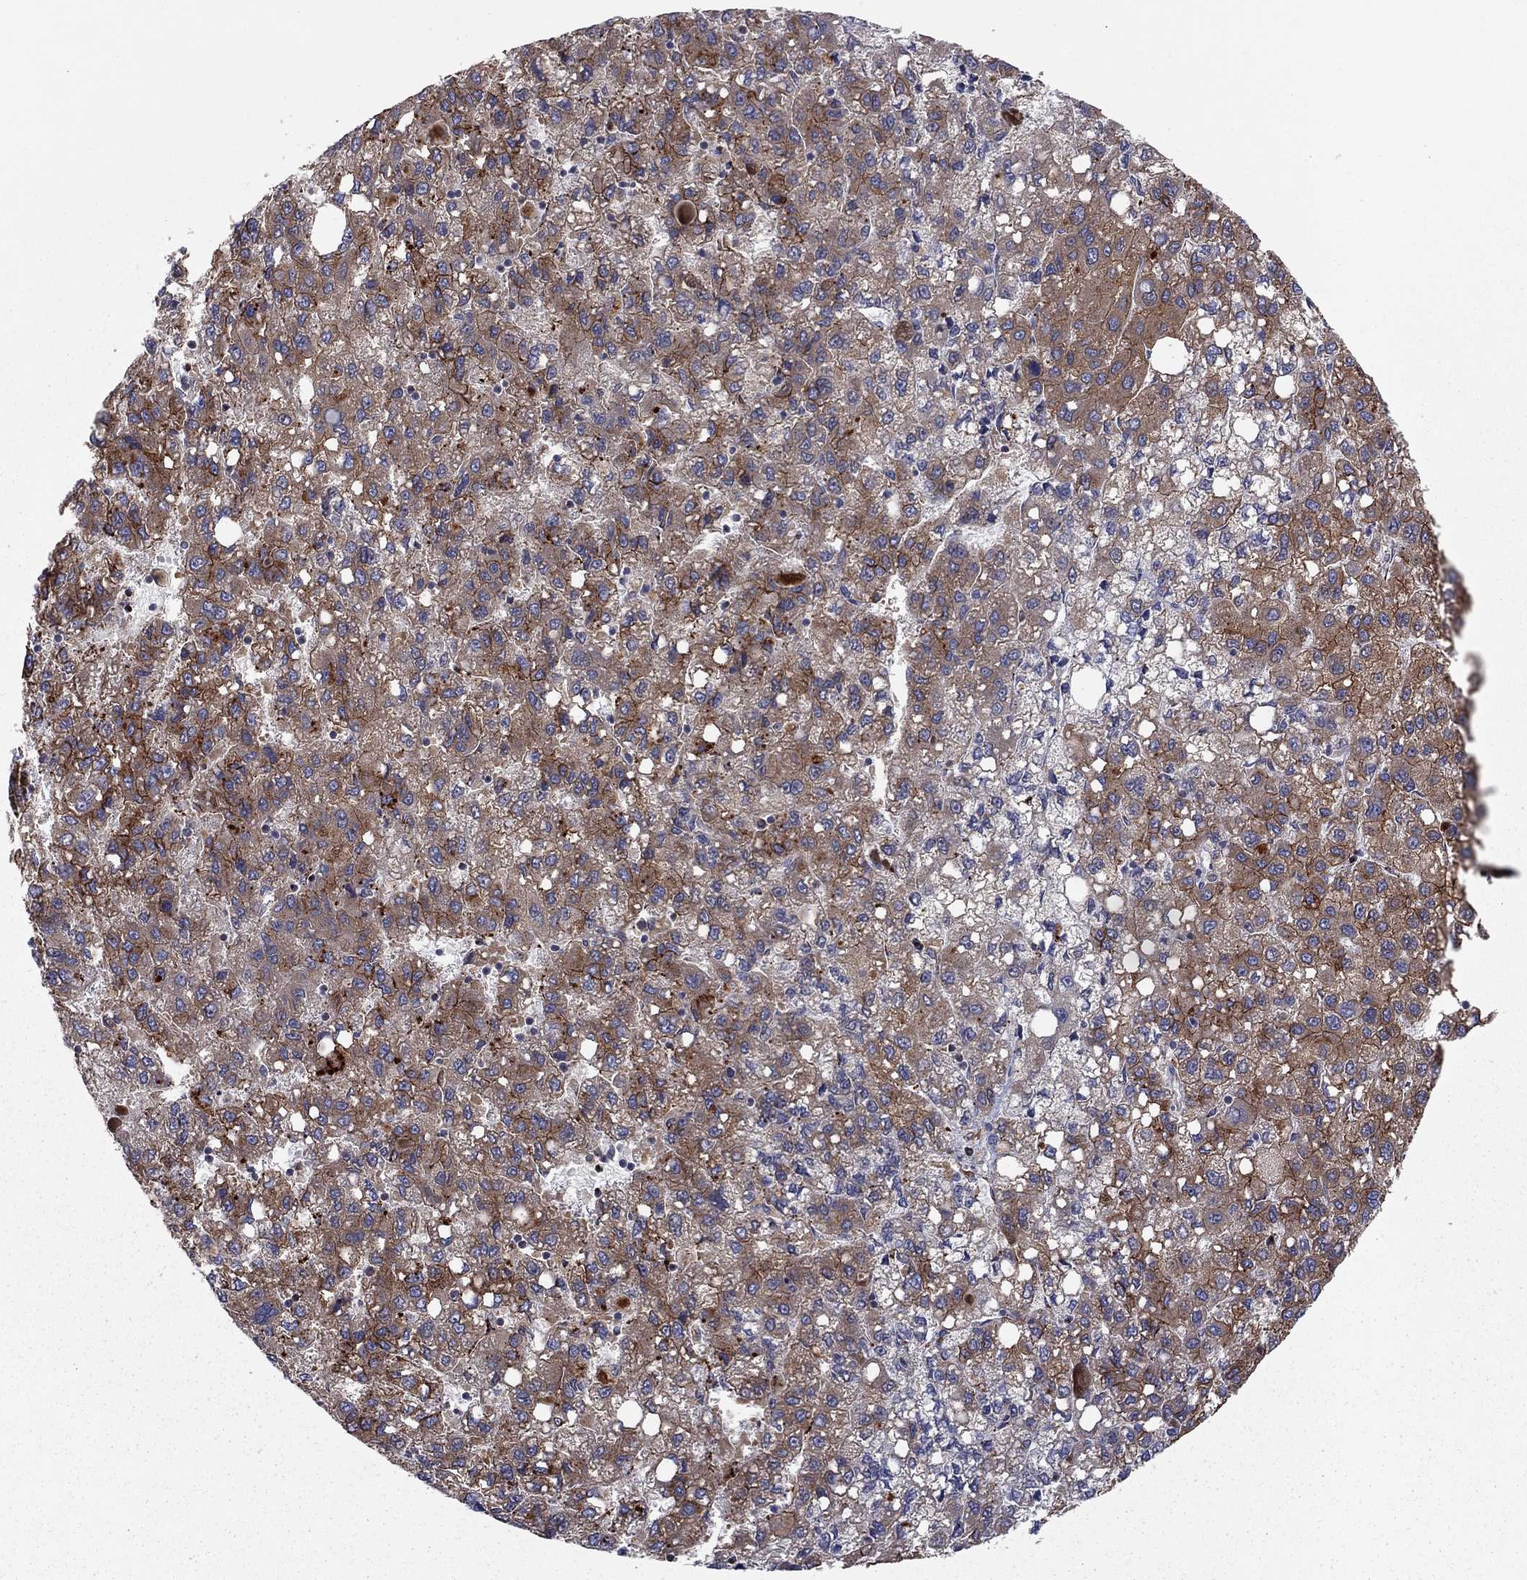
{"staining": {"intensity": "moderate", "quantity": "<25%", "location": "cytoplasmic/membranous"}, "tissue": "liver cancer", "cell_type": "Tumor cells", "image_type": "cancer", "snomed": [{"axis": "morphology", "description": "Carcinoma, Hepatocellular, NOS"}, {"axis": "topography", "description": "Liver"}], "caption": "This is a micrograph of immunohistochemistry (IHC) staining of liver hepatocellular carcinoma, which shows moderate positivity in the cytoplasmic/membranous of tumor cells.", "gene": "YIF1A", "patient": {"sex": "female", "age": 82}}